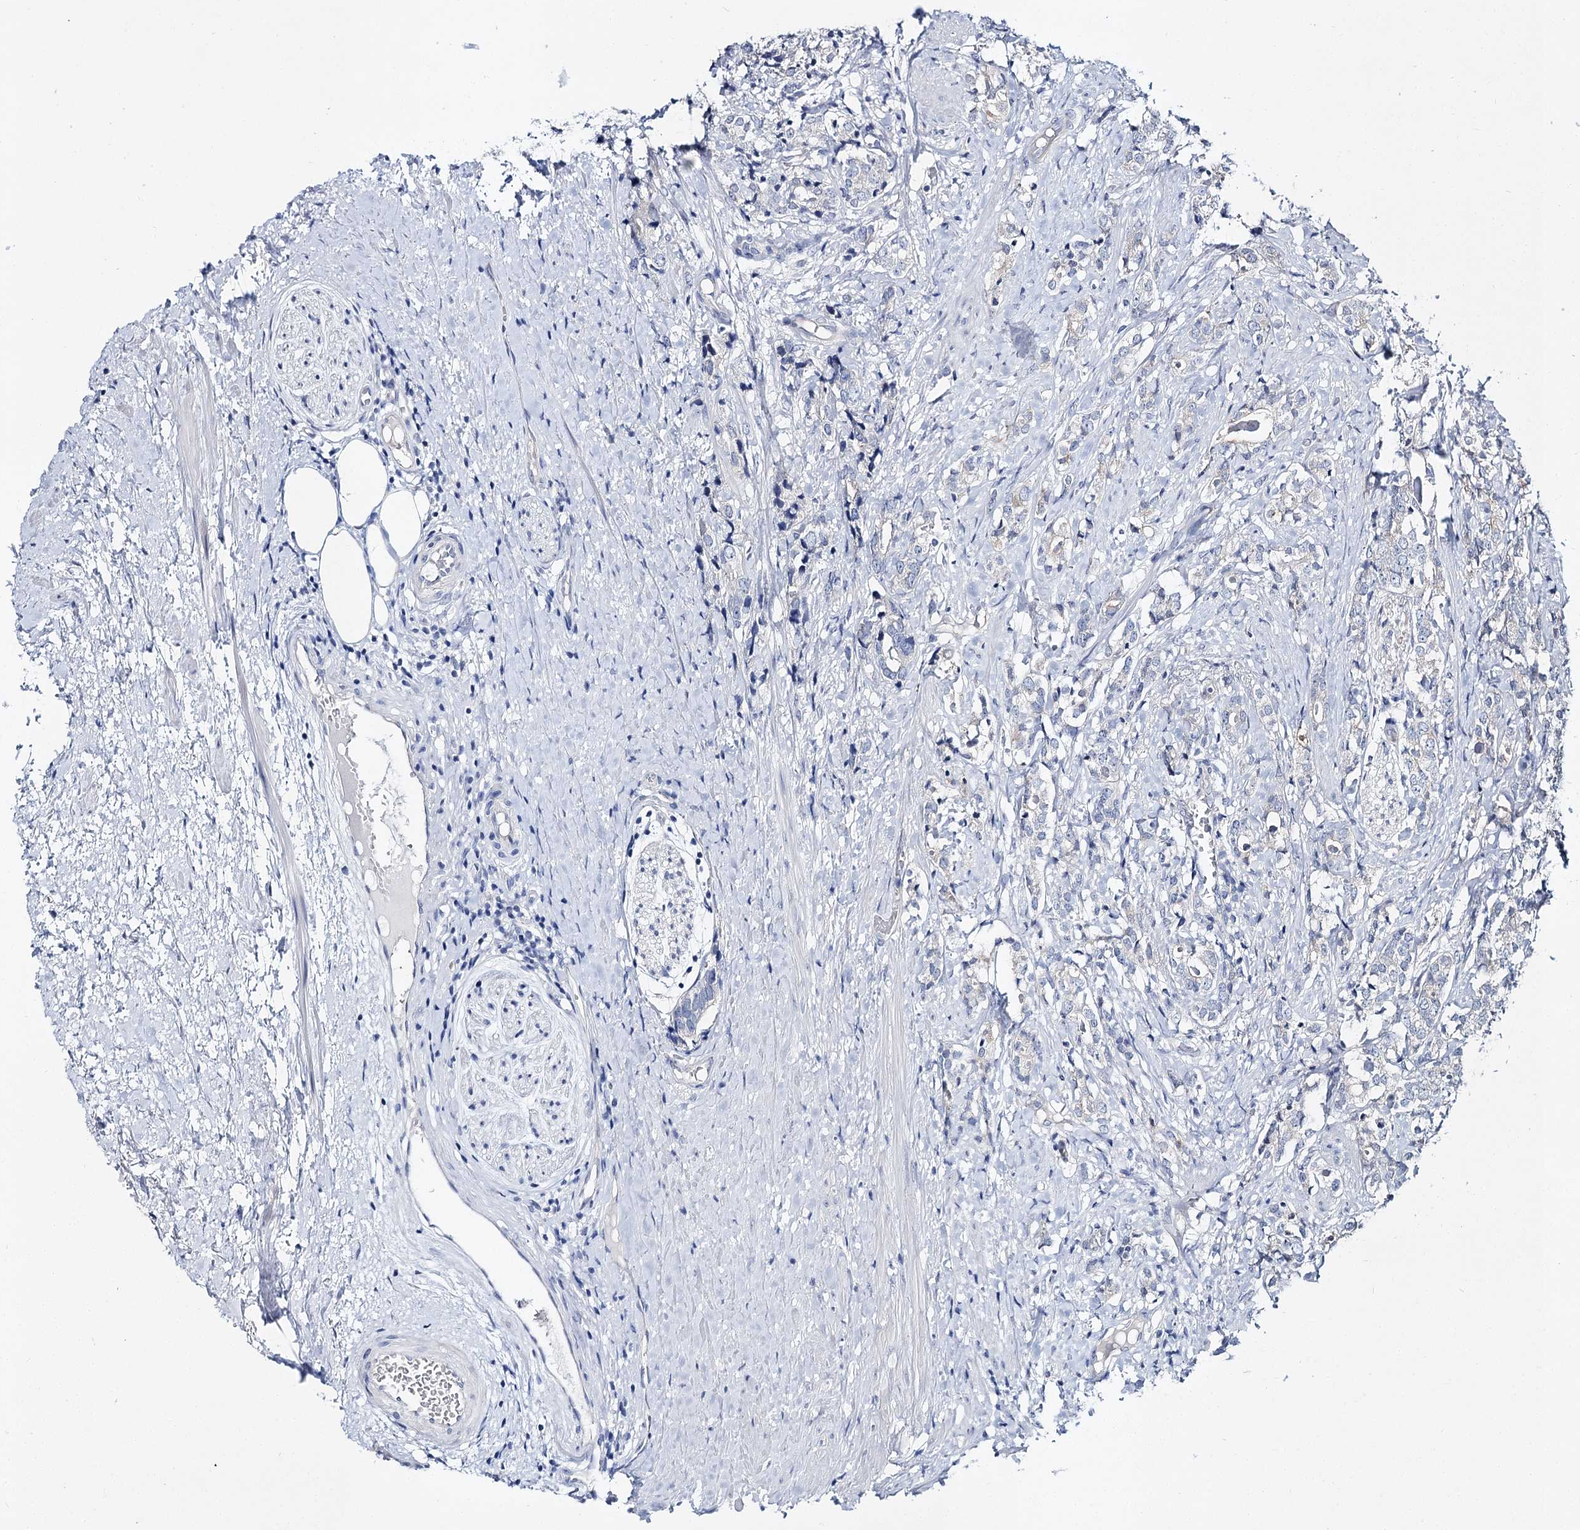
{"staining": {"intensity": "negative", "quantity": "none", "location": "none"}, "tissue": "prostate cancer", "cell_type": "Tumor cells", "image_type": "cancer", "snomed": [{"axis": "morphology", "description": "Adenocarcinoma, High grade"}, {"axis": "topography", "description": "Prostate"}], "caption": "There is no significant staining in tumor cells of prostate cancer (high-grade adenocarcinoma).", "gene": "UGP2", "patient": {"sex": "male", "age": 69}}